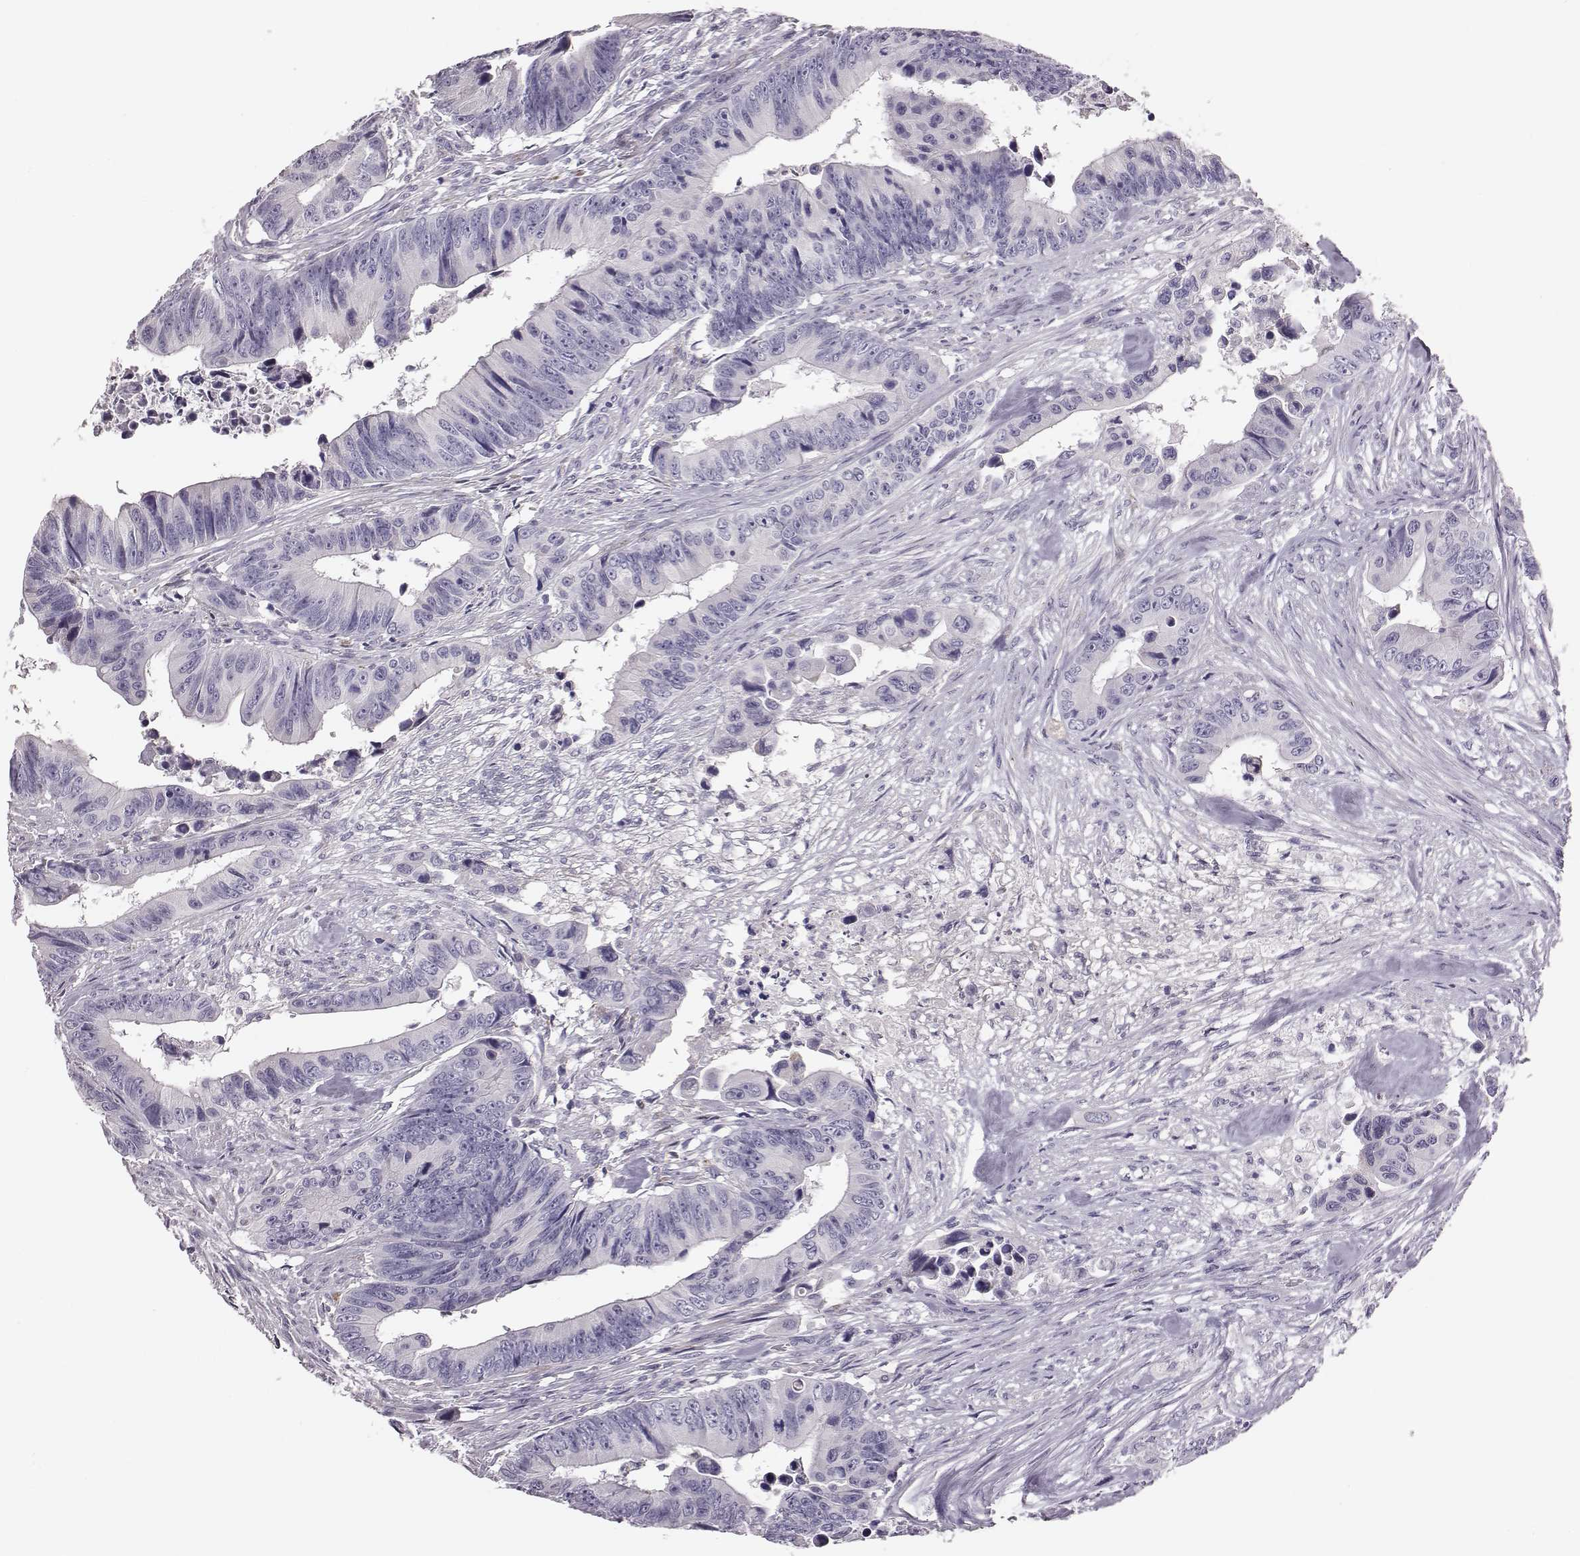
{"staining": {"intensity": "negative", "quantity": "none", "location": "none"}, "tissue": "colorectal cancer", "cell_type": "Tumor cells", "image_type": "cancer", "snomed": [{"axis": "morphology", "description": "Adenocarcinoma, NOS"}, {"axis": "topography", "description": "Colon"}], "caption": "The micrograph demonstrates no significant staining in tumor cells of colorectal cancer.", "gene": "GUCA1A", "patient": {"sex": "female", "age": 87}}